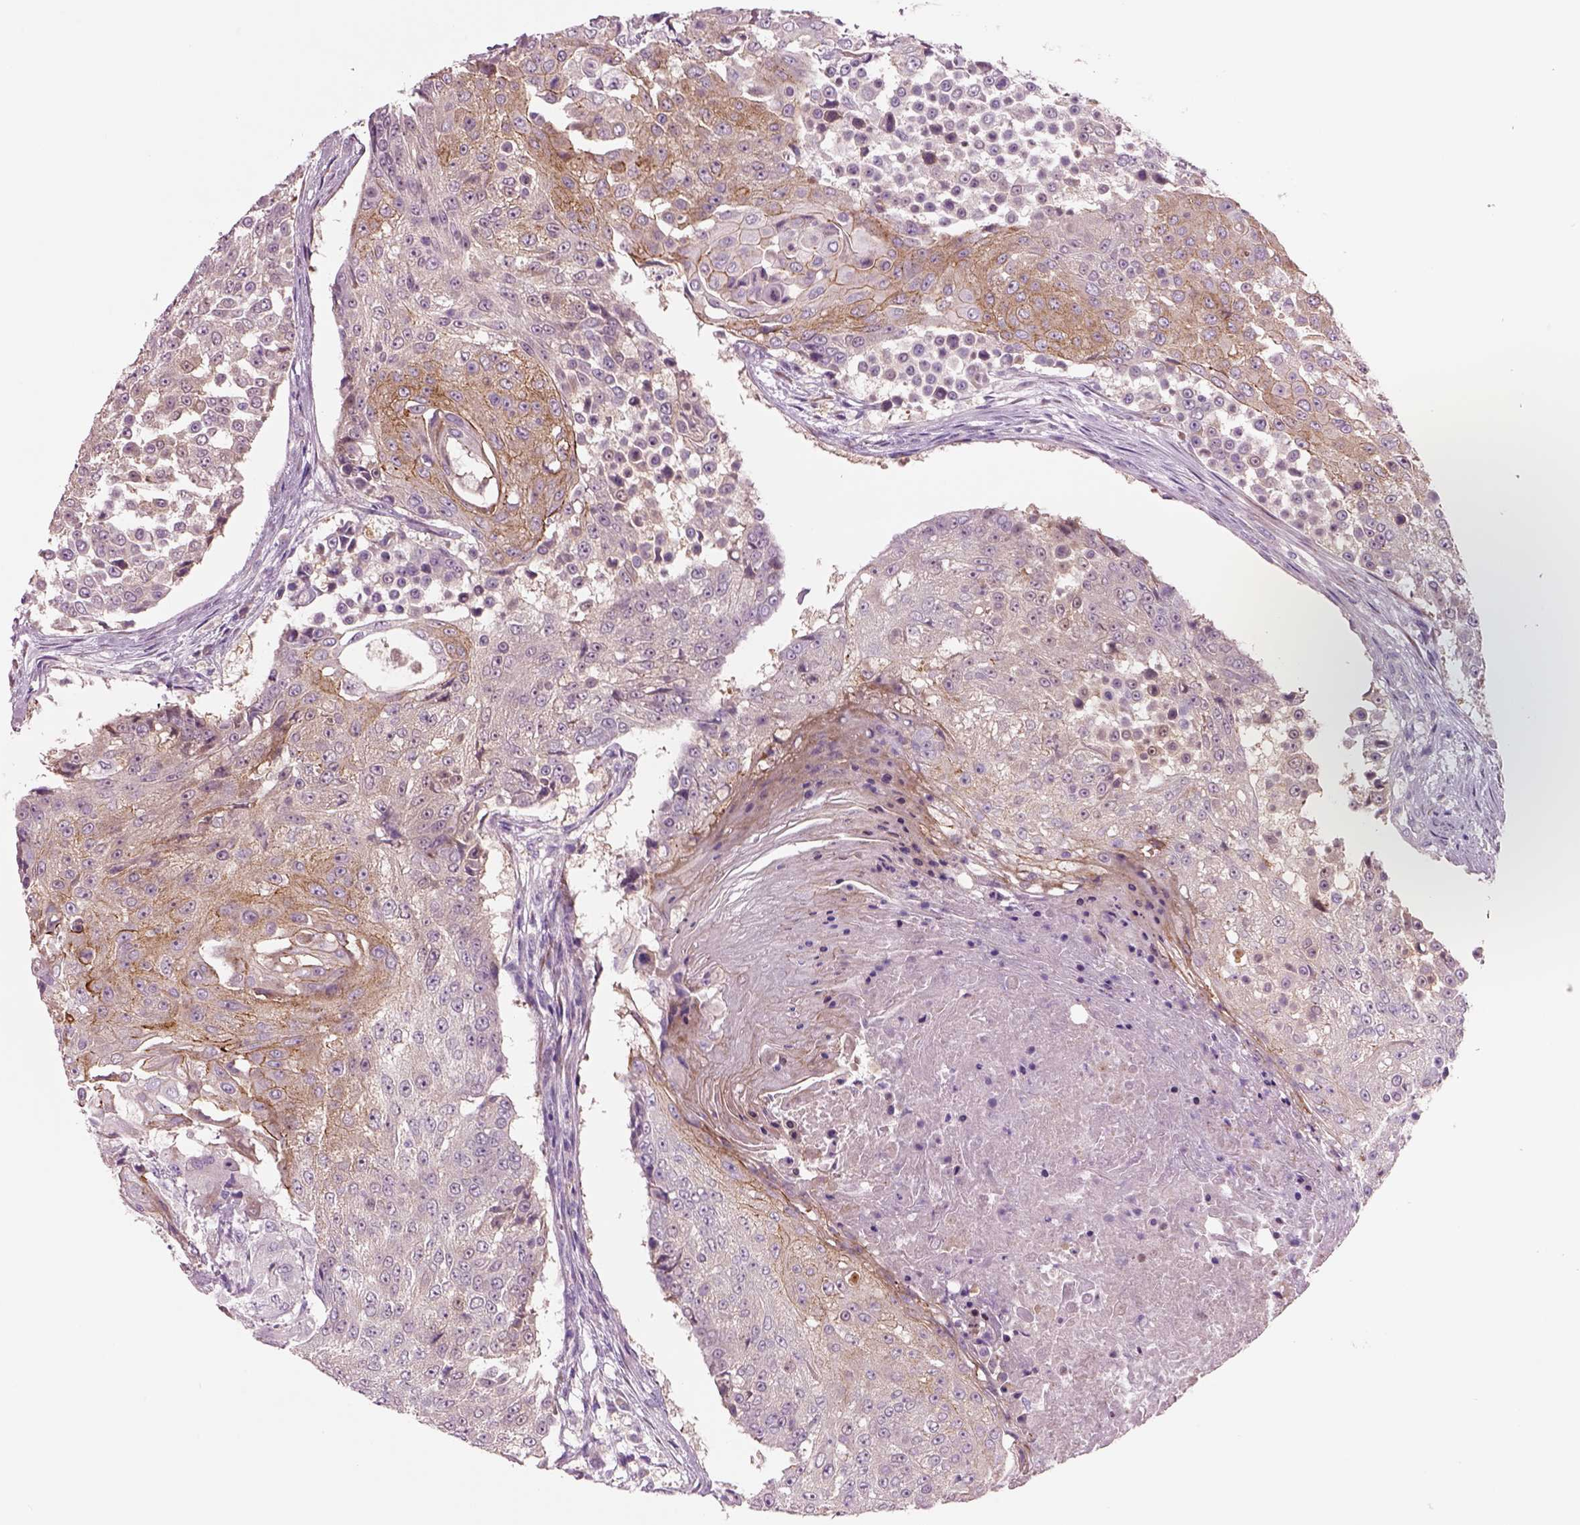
{"staining": {"intensity": "moderate", "quantity": "<25%", "location": "cytoplasmic/membranous"}, "tissue": "urothelial cancer", "cell_type": "Tumor cells", "image_type": "cancer", "snomed": [{"axis": "morphology", "description": "Urothelial carcinoma, High grade"}, {"axis": "topography", "description": "Urinary bladder"}], "caption": "A high-resolution histopathology image shows immunohistochemistry staining of urothelial carcinoma (high-grade), which shows moderate cytoplasmic/membranous staining in about <25% of tumor cells.", "gene": "PLPP7", "patient": {"sex": "female", "age": 63}}